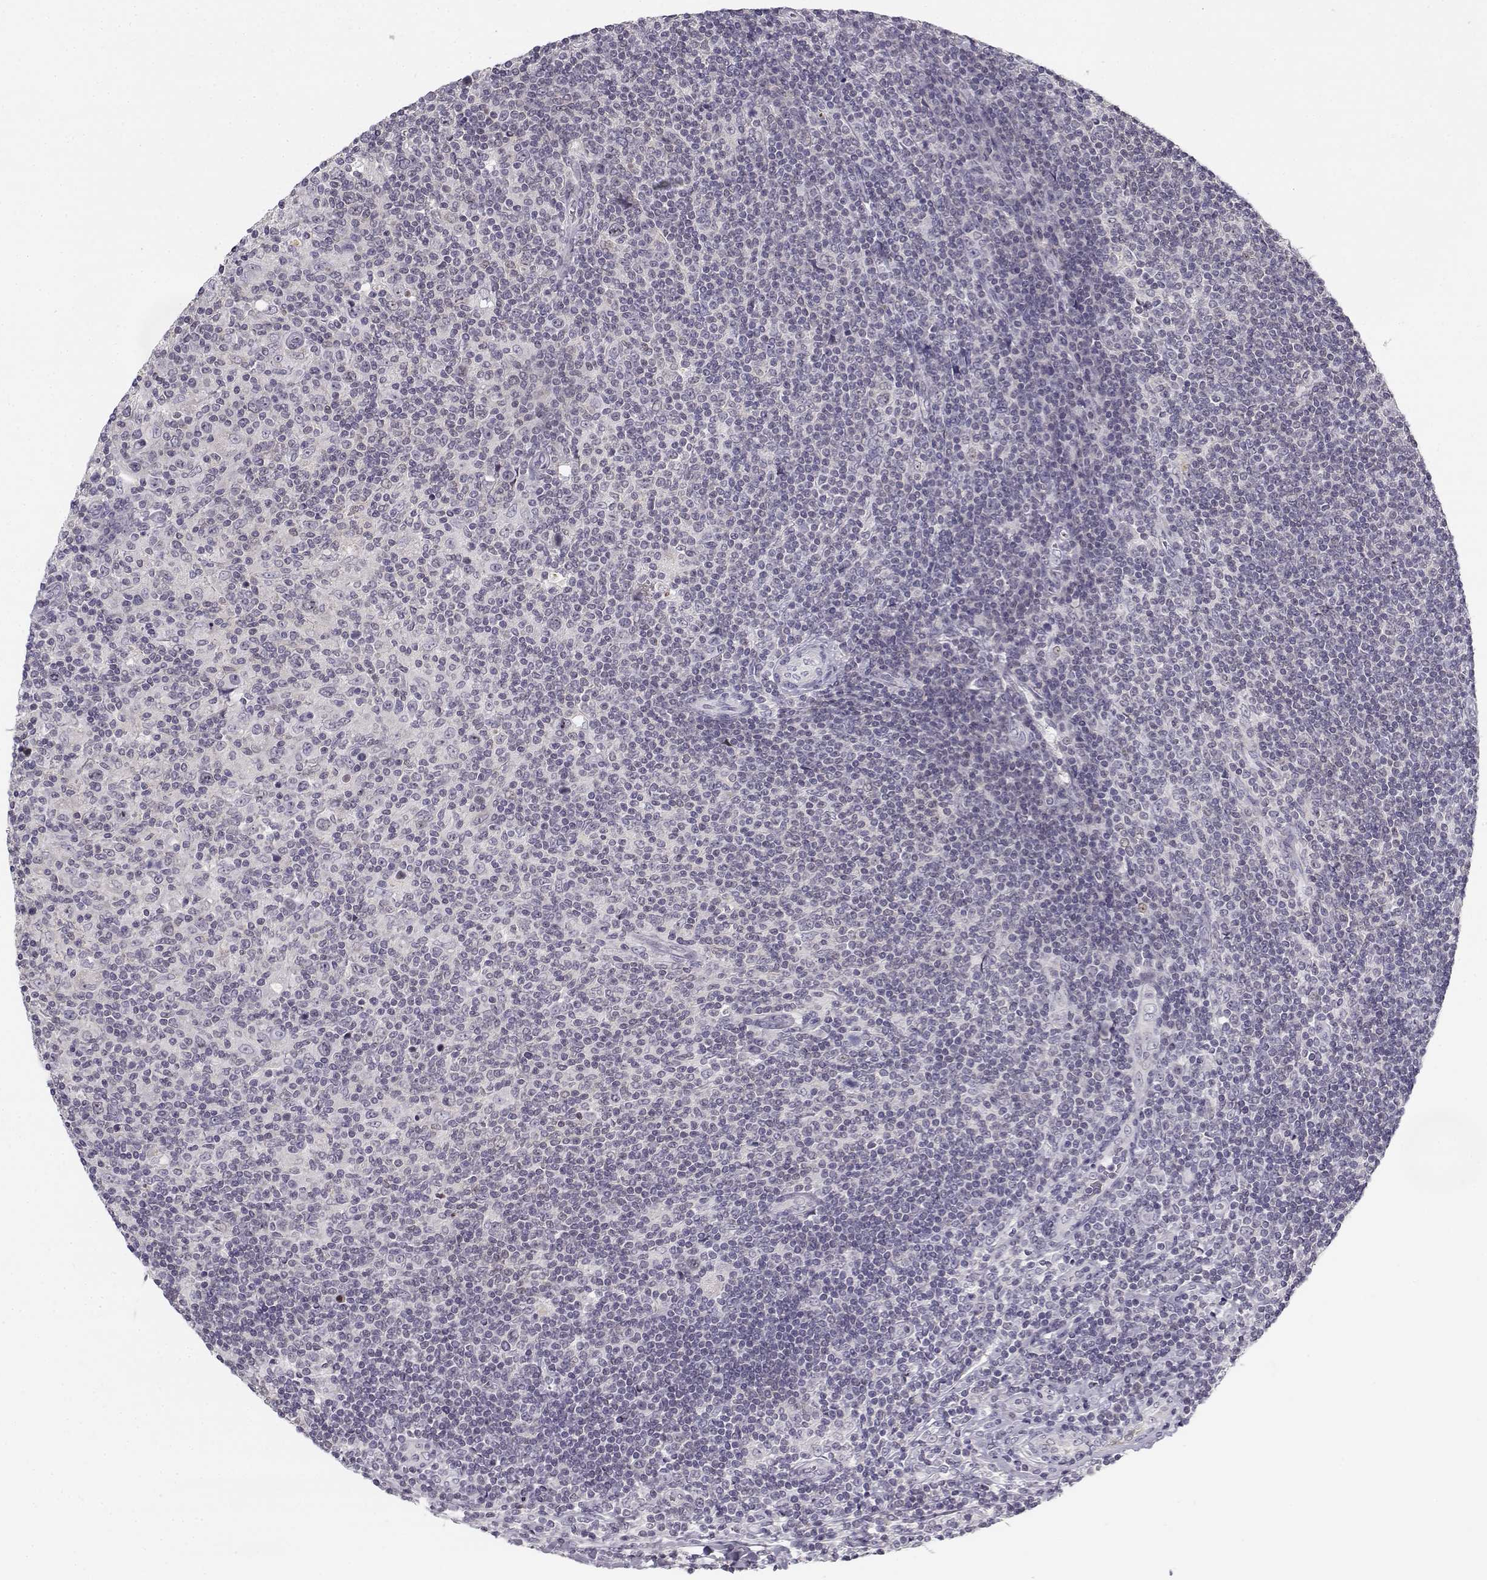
{"staining": {"intensity": "negative", "quantity": "none", "location": "none"}, "tissue": "lymphoma", "cell_type": "Tumor cells", "image_type": "cancer", "snomed": [{"axis": "morphology", "description": "Hodgkin's disease, NOS"}, {"axis": "topography", "description": "Lymph node"}], "caption": "High magnification brightfield microscopy of lymphoma stained with DAB (brown) and counterstained with hematoxylin (blue): tumor cells show no significant positivity.", "gene": "DDX25", "patient": {"sex": "male", "age": 40}}